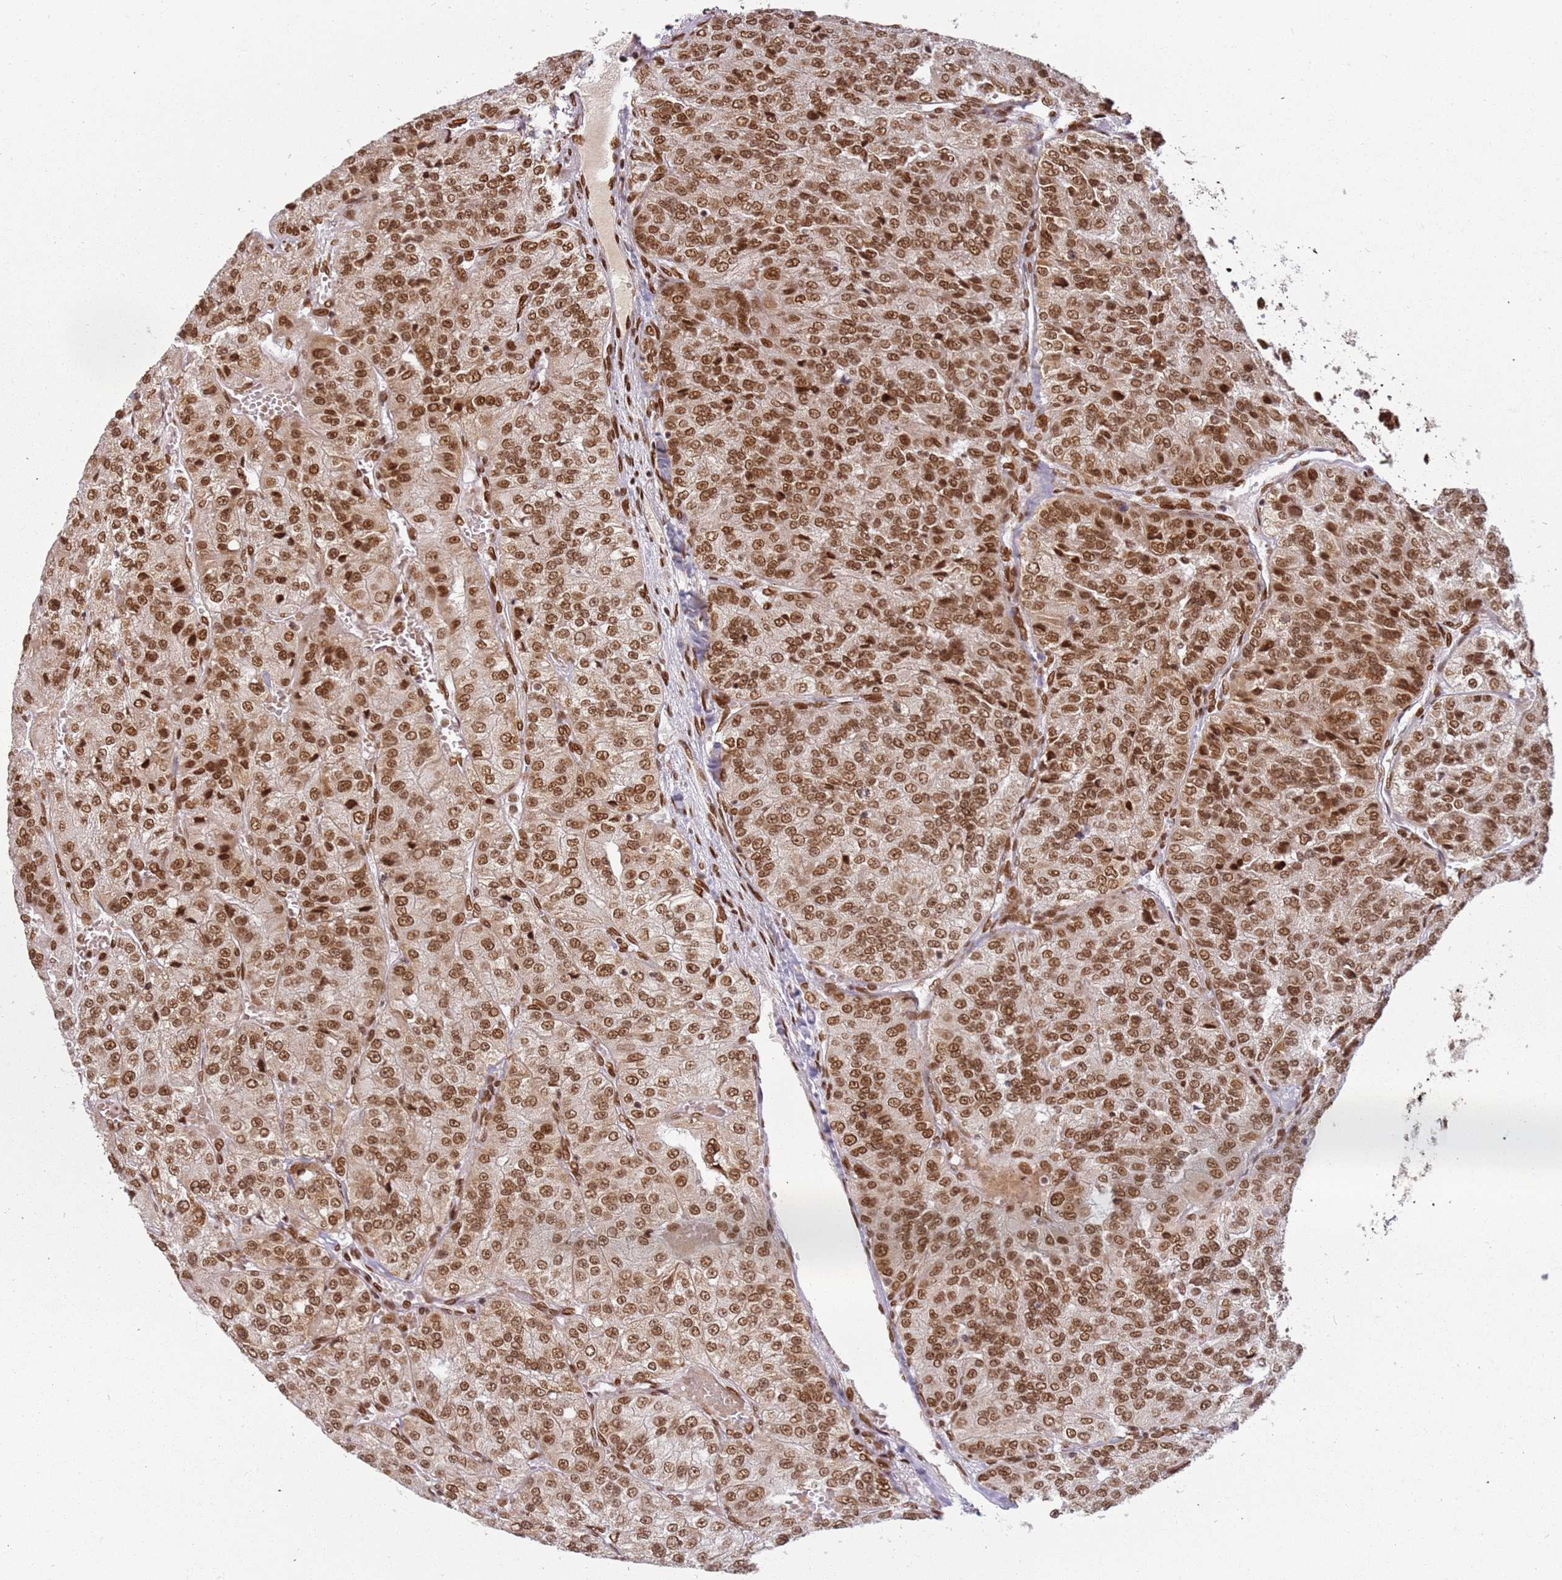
{"staining": {"intensity": "moderate", "quantity": ">75%", "location": "nuclear"}, "tissue": "renal cancer", "cell_type": "Tumor cells", "image_type": "cancer", "snomed": [{"axis": "morphology", "description": "Adenocarcinoma, NOS"}, {"axis": "topography", "description": "Kidney"}], "caption": "A histopathology image of renal cancer stained for a protein displays moderate nuclear brown staining in tumor cells.", "gene": "TENT4A", "patient": {"sex": "female", "age": 63}}